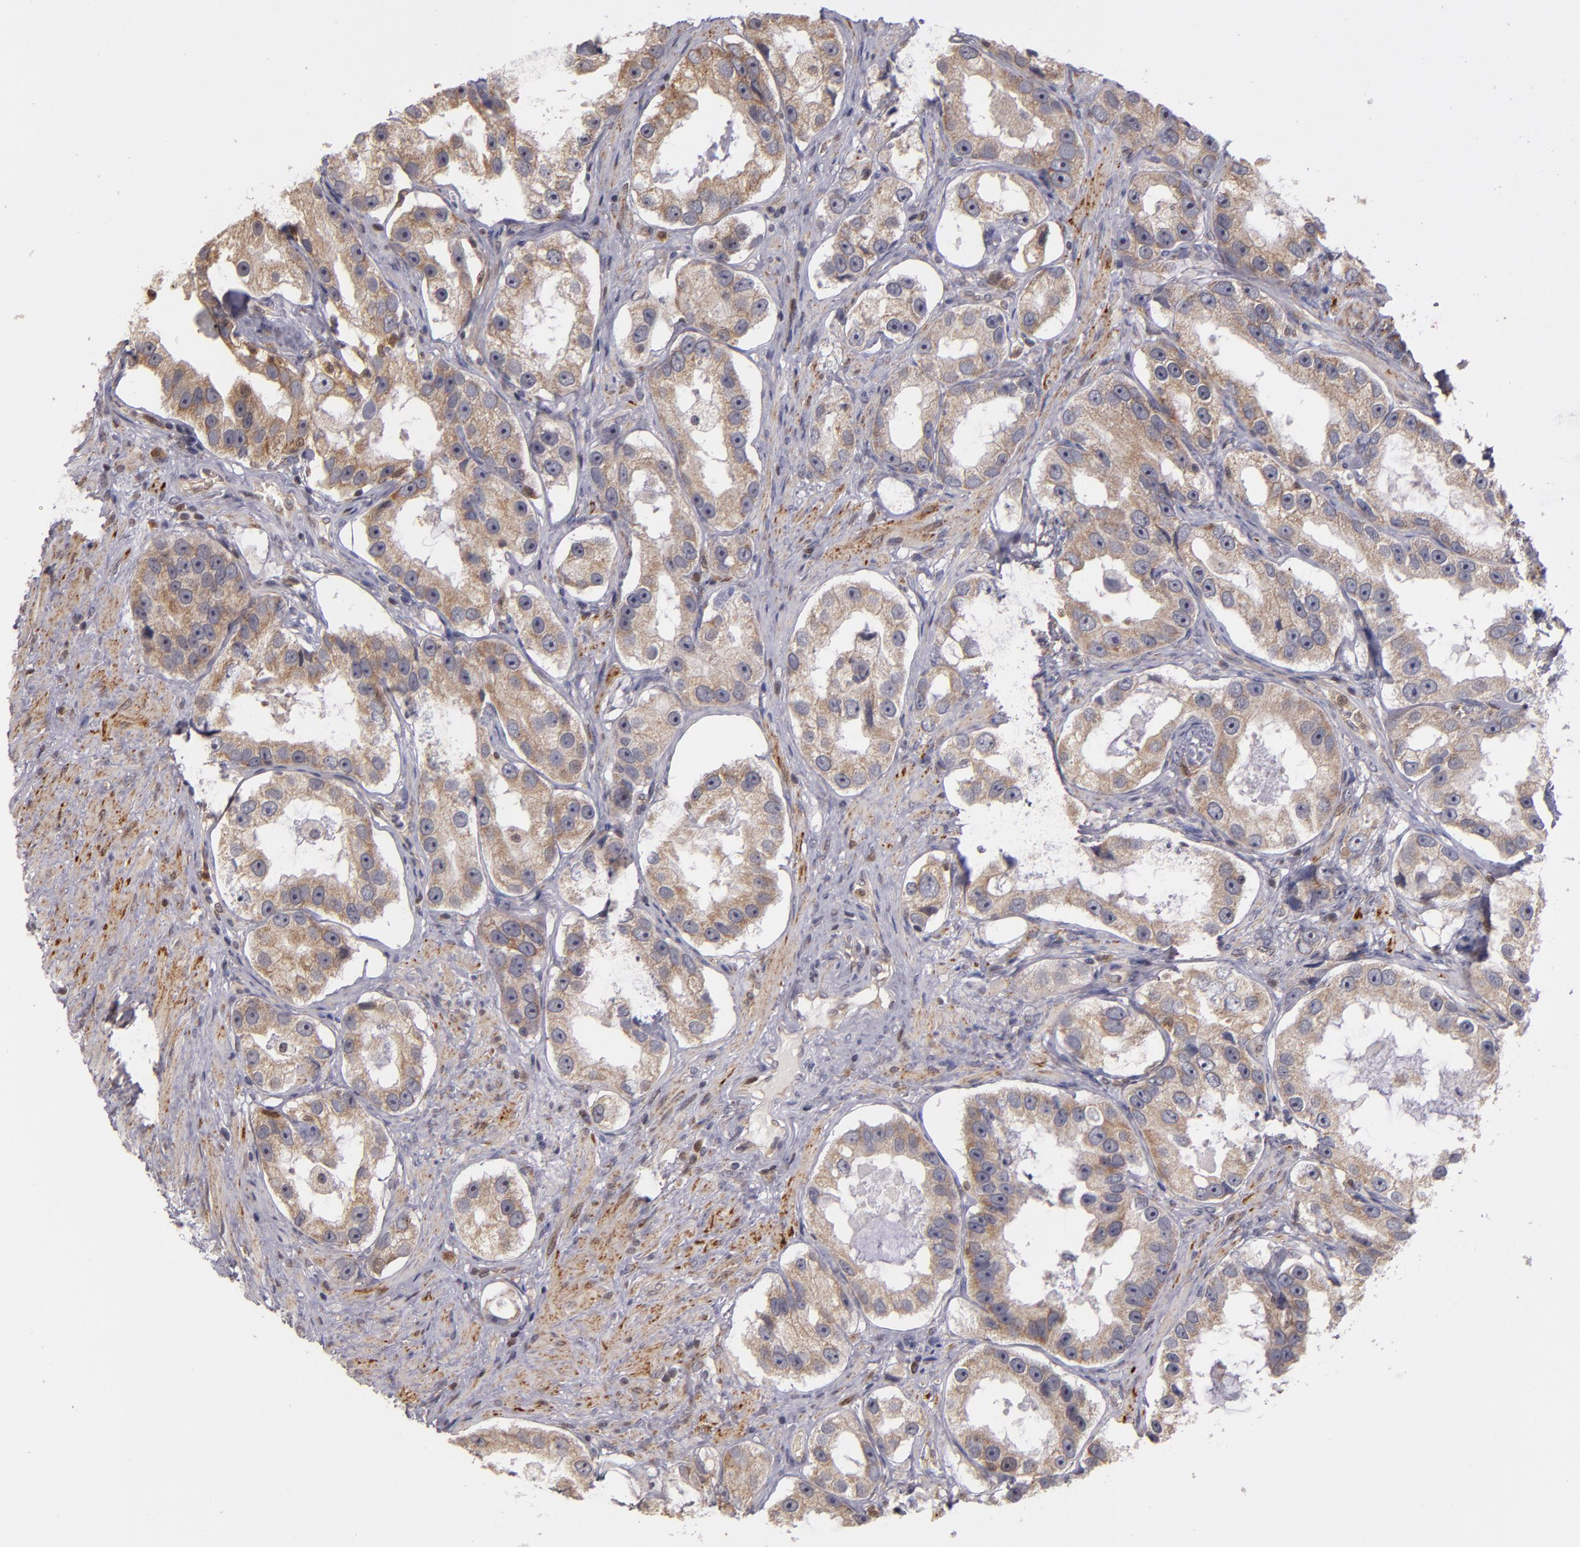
{"staining": {"intensity": "weak", "quantity": ">75%", "location": "cytoplasmic/membranous"}, "tissue": "prostate cancer", "cell_type": "Tumor cells", "image_type": "cancer", "snomed": [{"axis": "morphology", "description": "Adenocarcinoma, High grade"}, {"axis": "topography", "description": "Prostate"}], "caption": "Protein expression analysis of prostate cancer (adenocarcinoma (high-grade)) displays weak cytoplasmic/membranous expression in about >75% of tumor cells. (IHC, brightfield microscopy, high magnification).", "gene": "CASP1", "patient": {"sex": "male", "age": 63}}